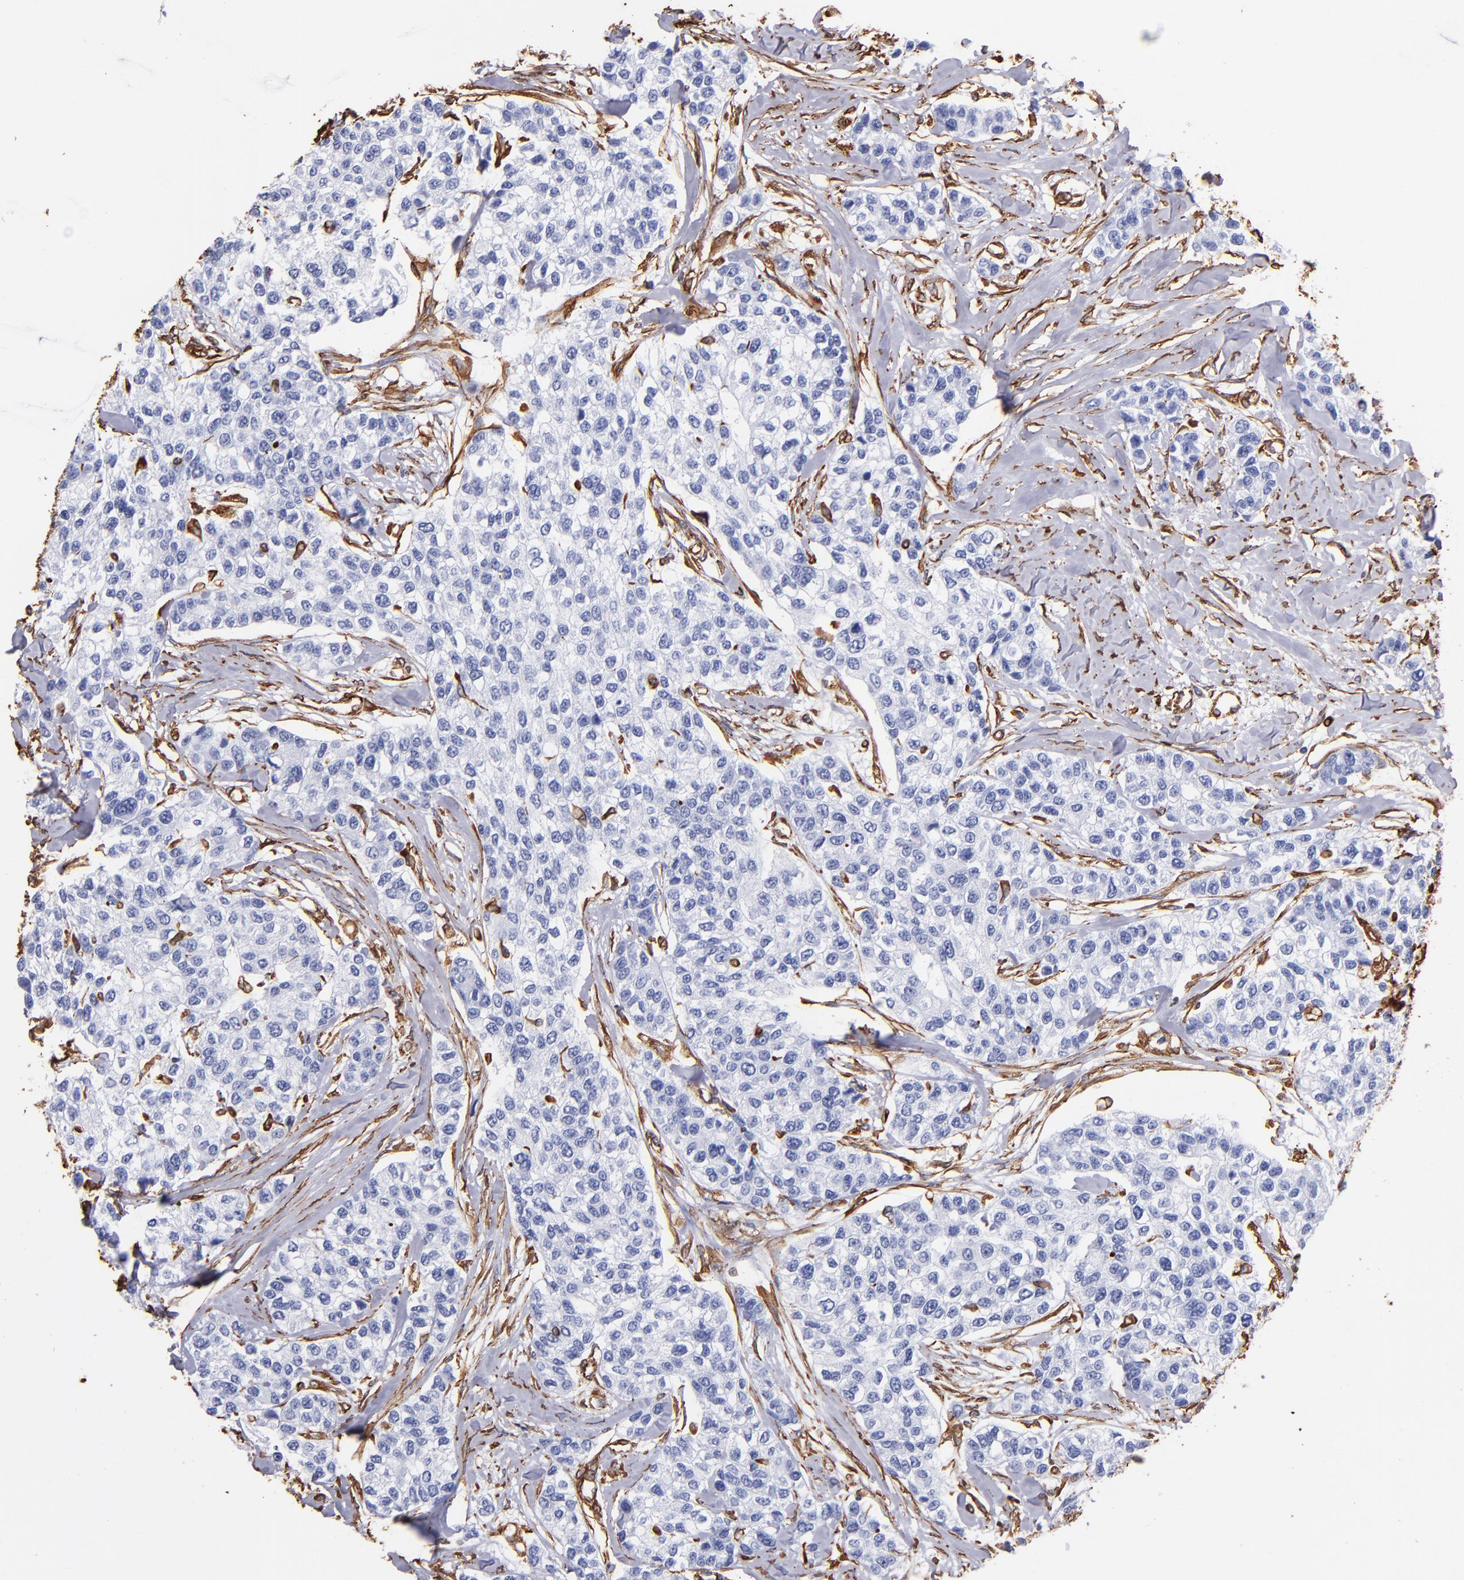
{"staining": {"intensity": "negative", "quantity": "none", "location": "none"}, "tissue": "breast cancer", "cell_type": "Tumor cells", "image_type": "cancer", "snomed": [{"axis": "morphology", "description": "Duct carcinoma"}, {"axis": "topography", "description": "Breast"}], "caption": "Immunohistochemical staining of human breast infiltrating ductal carcinoma reveals no significant positivity in tumor cells. (DAB (3,3'-diaminobenzidine) IHC, high magnification).", "gene": "VIM", "patient": {"sex": "female", "age": 51}}